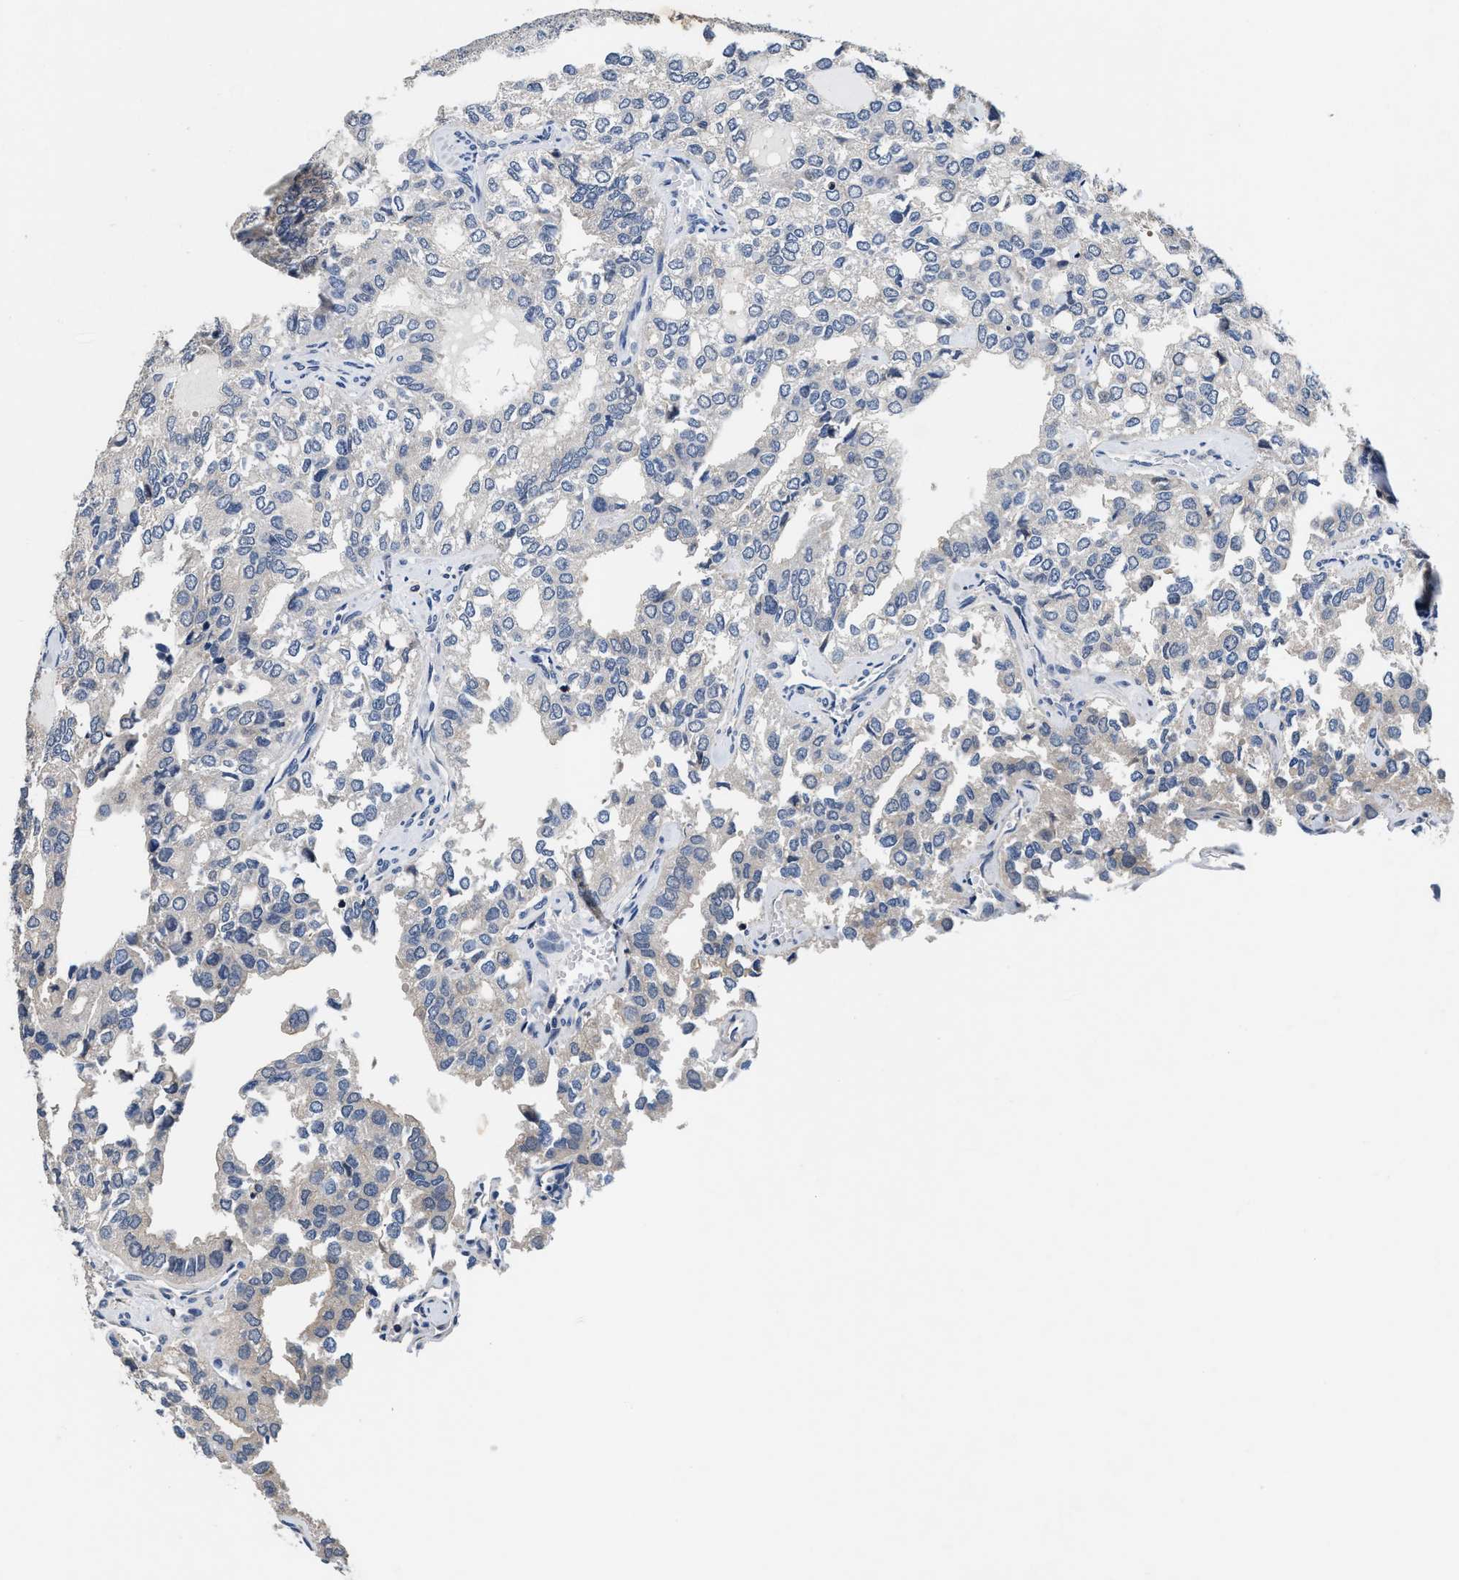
{"staining": {"intensity": "negative", "quantity": "none", "location": "none"}, "tissue": "thyroid cancer", "cell_type": "Tumor cells", "image_type": "cancer", "snomed": [{"axis": "morphology", "description": "Follicular adenoma carcinoma, NOS"}, {"axis": "topography", "description": "Thyroid gland"}], "caption": "Protein analysis of thyroid cancer displays no significant expression in tumor cells.", "gene": "ANKIB1", "patient": {"sex": "male", "age": 75}}